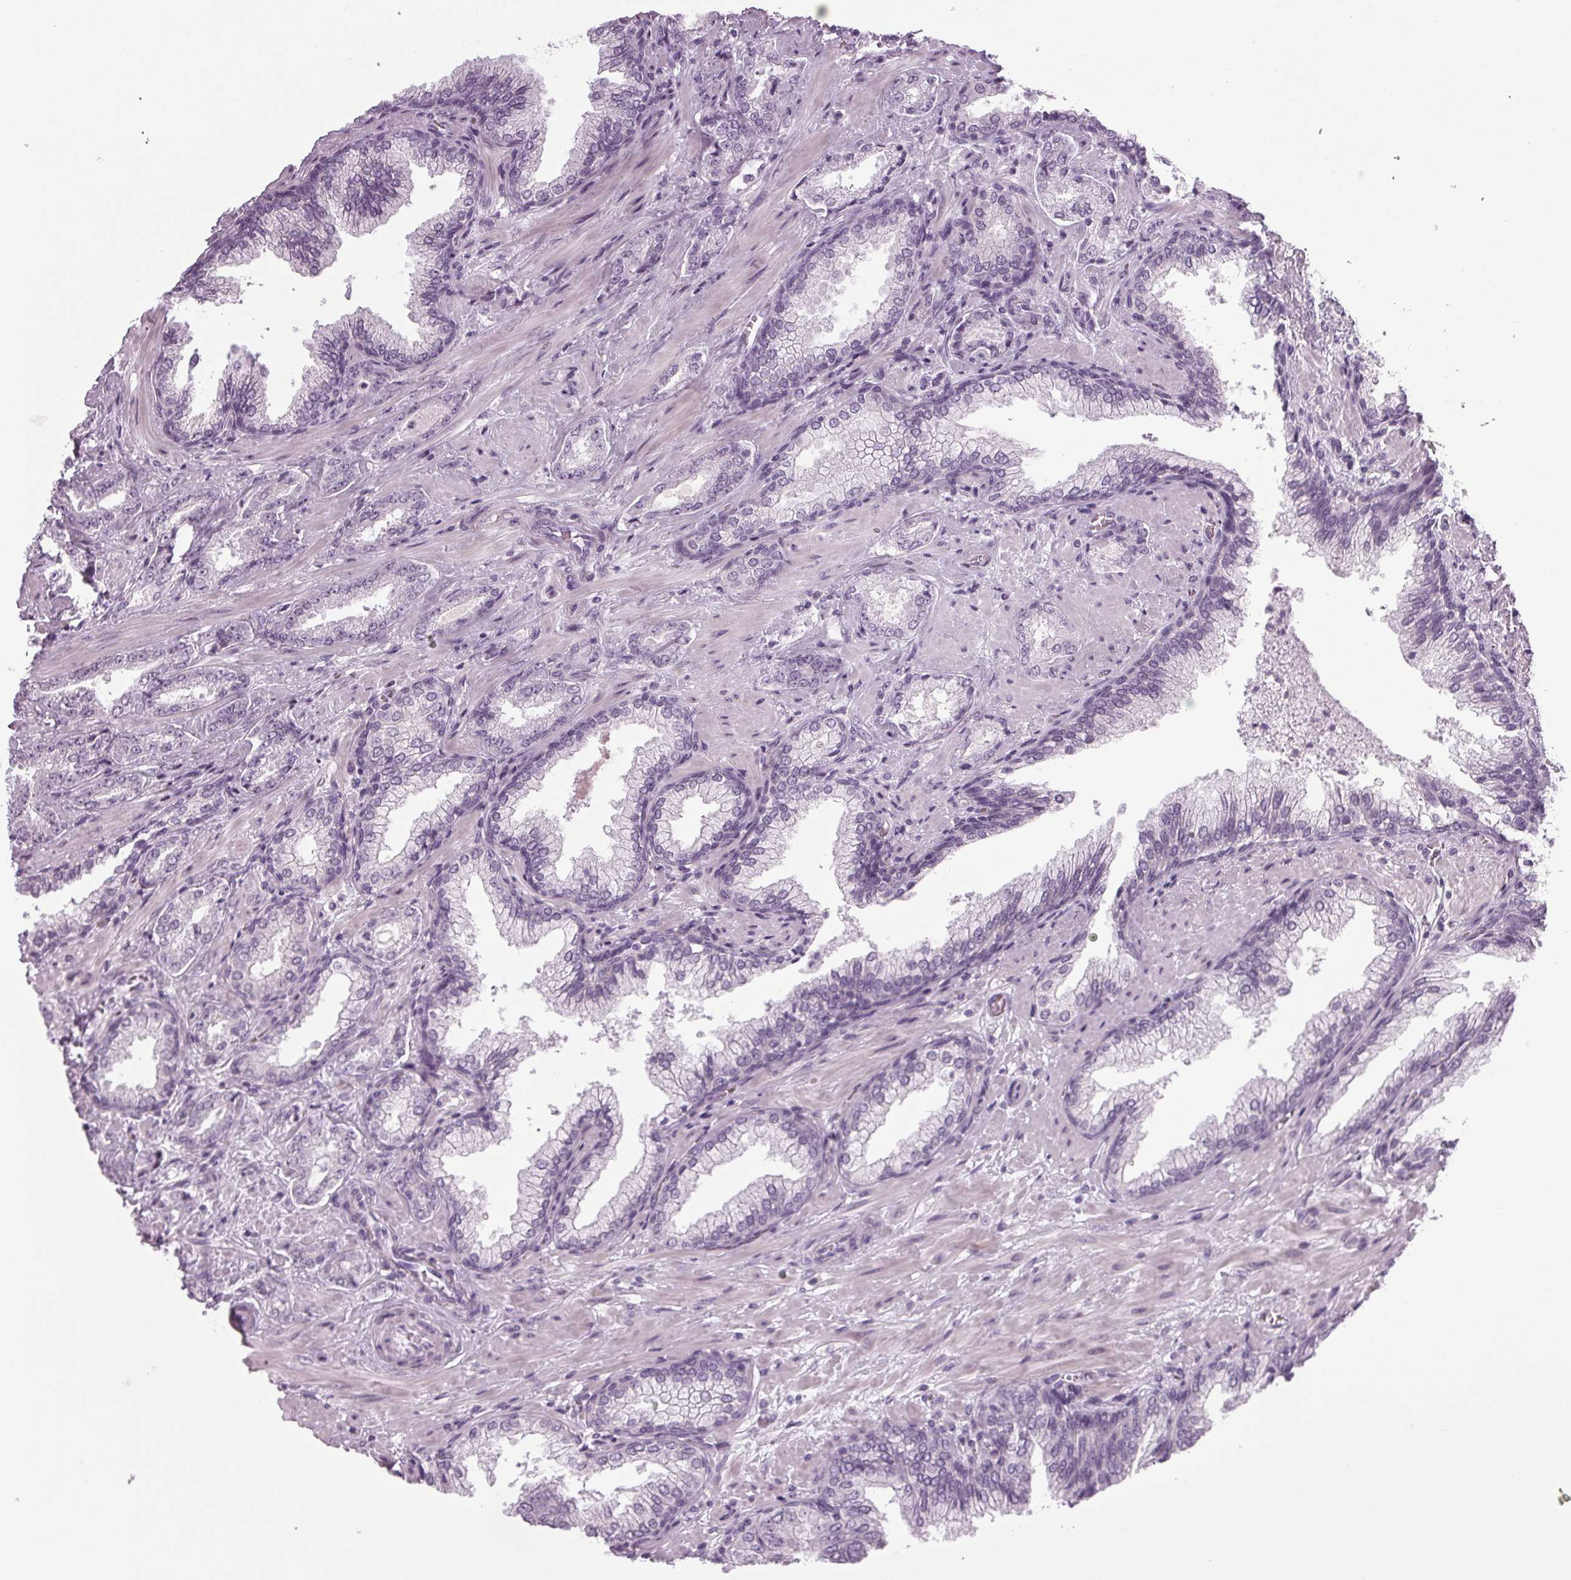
{"staining": {"intensity": "negative", "quantity": "none", "location": "none"}, "tissue": "prostate cancer", "cell_type": "Tumor cells", "image_type": "cancer", "snomed": [{"axis": "morphology", "description": "Adenocarcinoma, Low grade"}, {"axis": "topography", "description": "Prostate"}], "caption": "There is no significant staining in tumor cells of adenocarcinoma (low-grade) (prostate).", "gene": "IGF2BP1", "patient": {"sex": "male", "age": 61}}